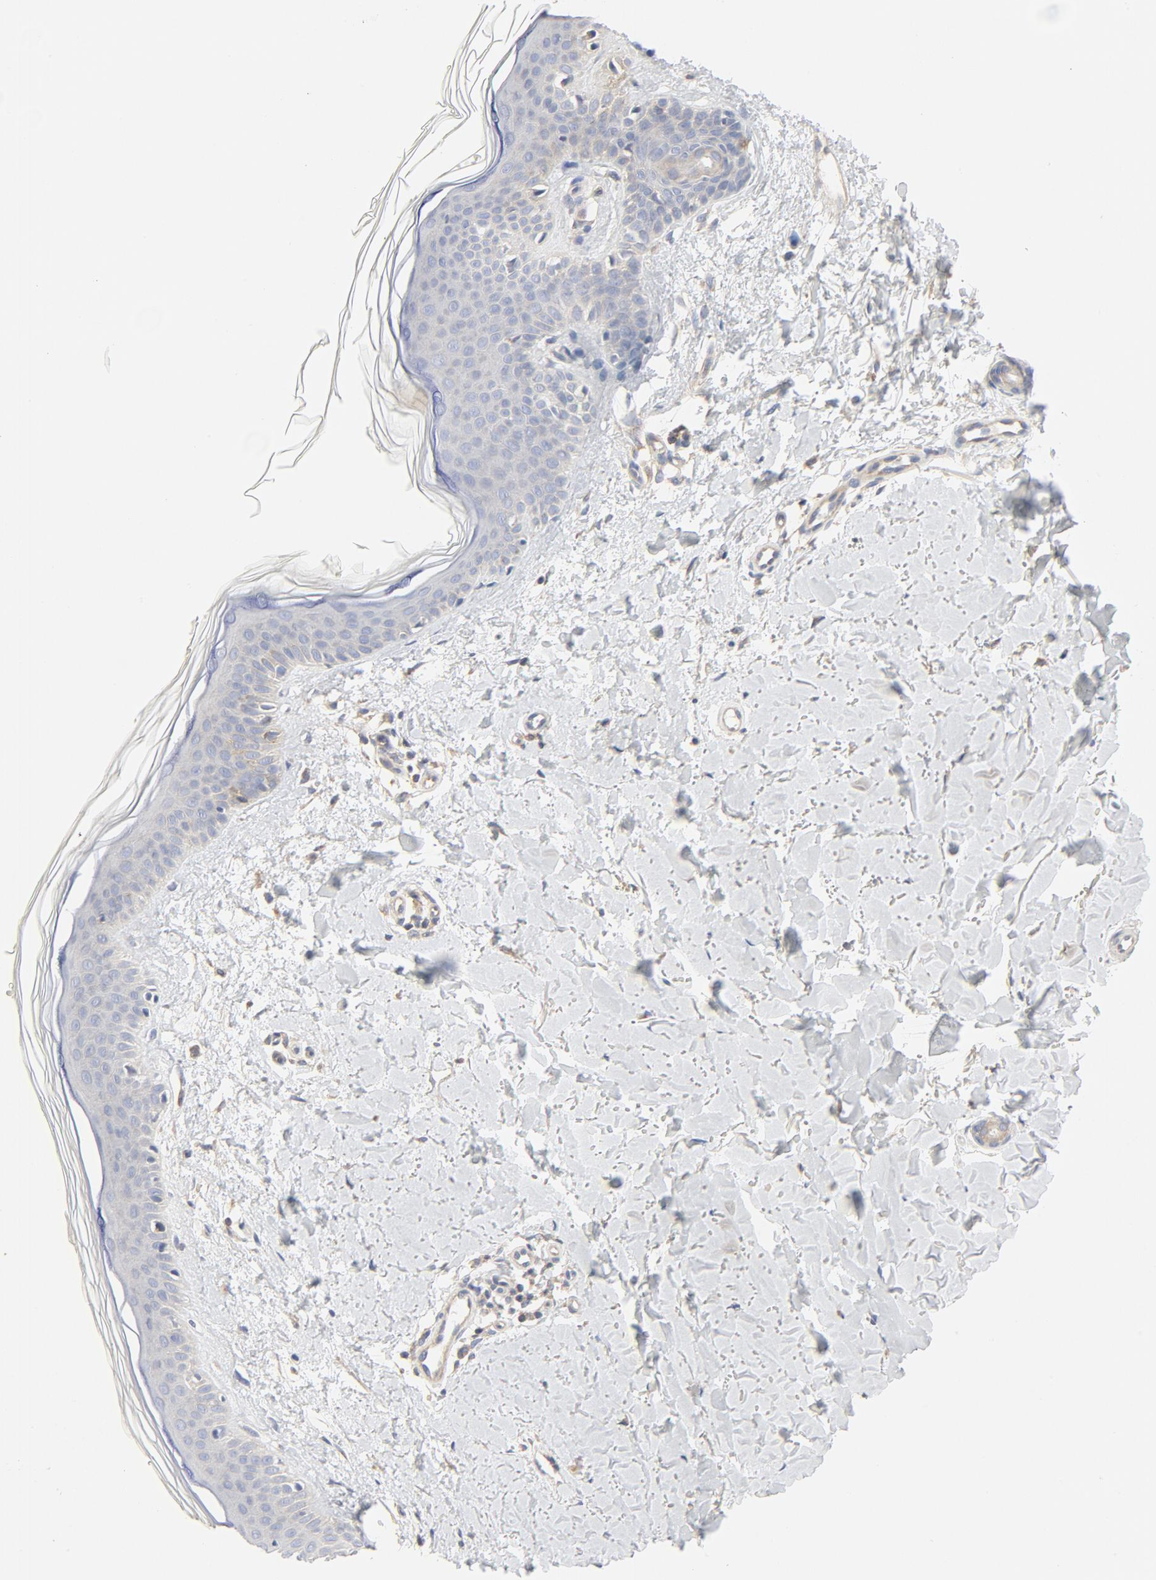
{"staining": {"intensity": "weak", "quantity": "<25%", "location": "cytoplasmic/membranous"}, "tissue": "skin", "cell_type": "Fibroblasts", "image_type": "normal", "snomed": [{"axis": "morphology", "description": "Normal tissue, NOS"}, {"axis": "topography", "description": "Skin"}], "caption": "This histopathology image is of normal skin stained with immunohistochemistry to label a protein in brown with the nuclei are counter-stained blue. There is no positivity in fibroblasts. (DAB immunohistochemistry (IHC), high magnification).", "gene": "RABEP1", "patient": {"sex": "female", "age": 56}}